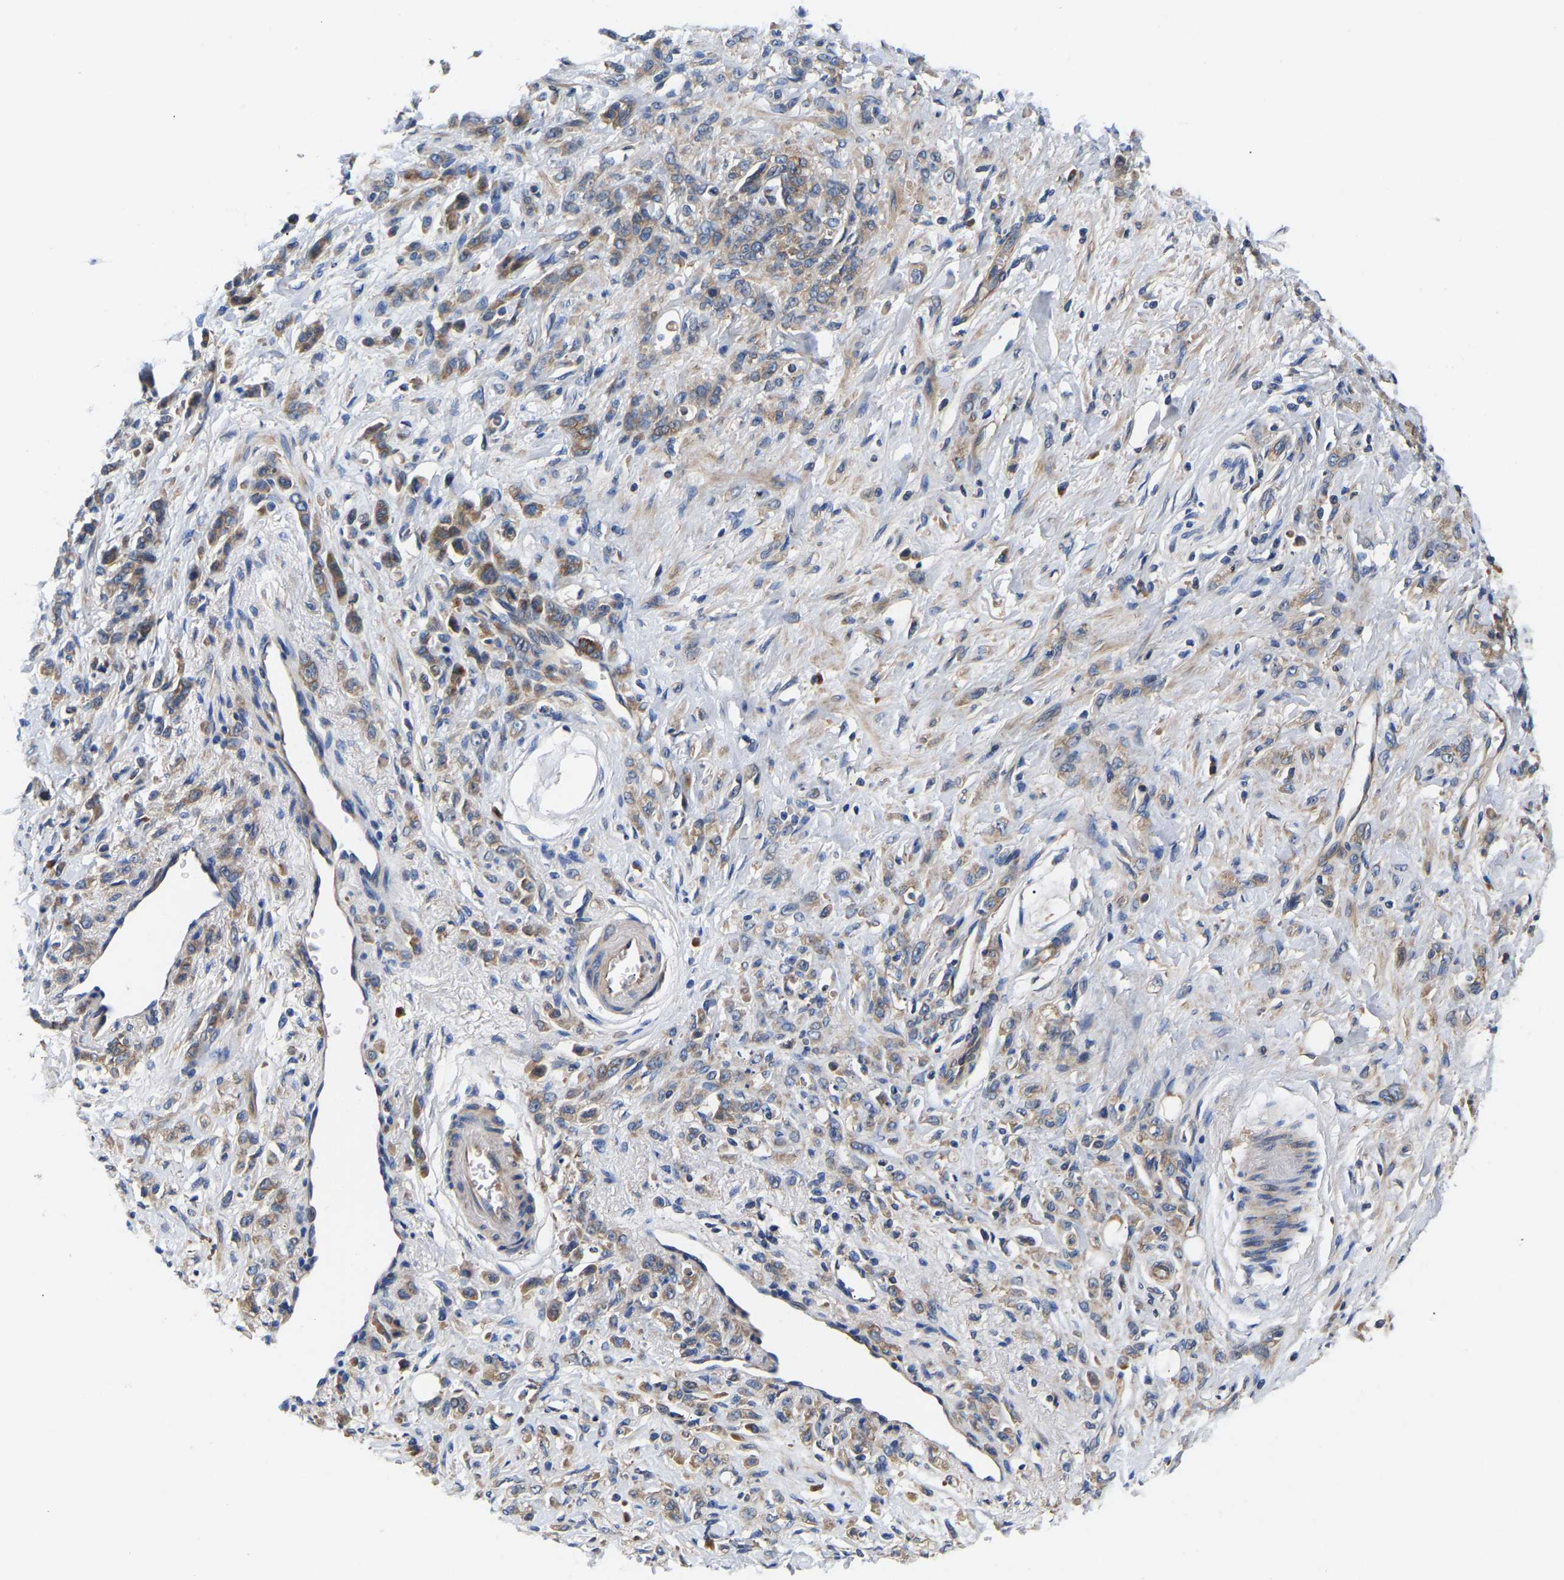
{"staining": {"intensity": "weak", "quantity": ">75%", "location": "cytoplasmic/membranous"}, "tissue": "stomach cancer", "cell_type": "Tumor cells", "image_type": "cancer", "snomed": [{"axis": "morphology", "description": "Normal tissue, NOS"}, {"axis": "morphology", "description": "Adenocarcinoma, NOS"}, {"axis": "topography", "description": "Stomach"}], "caption": "Immunohistochemical staining of human adenocarcinoma (stomach) shows weak cytoplasmic/membranous protein staining in approximately >75% of tumor cells.", "gene": "AIMP2", "patient": {"sex": "male", "age": 82}}